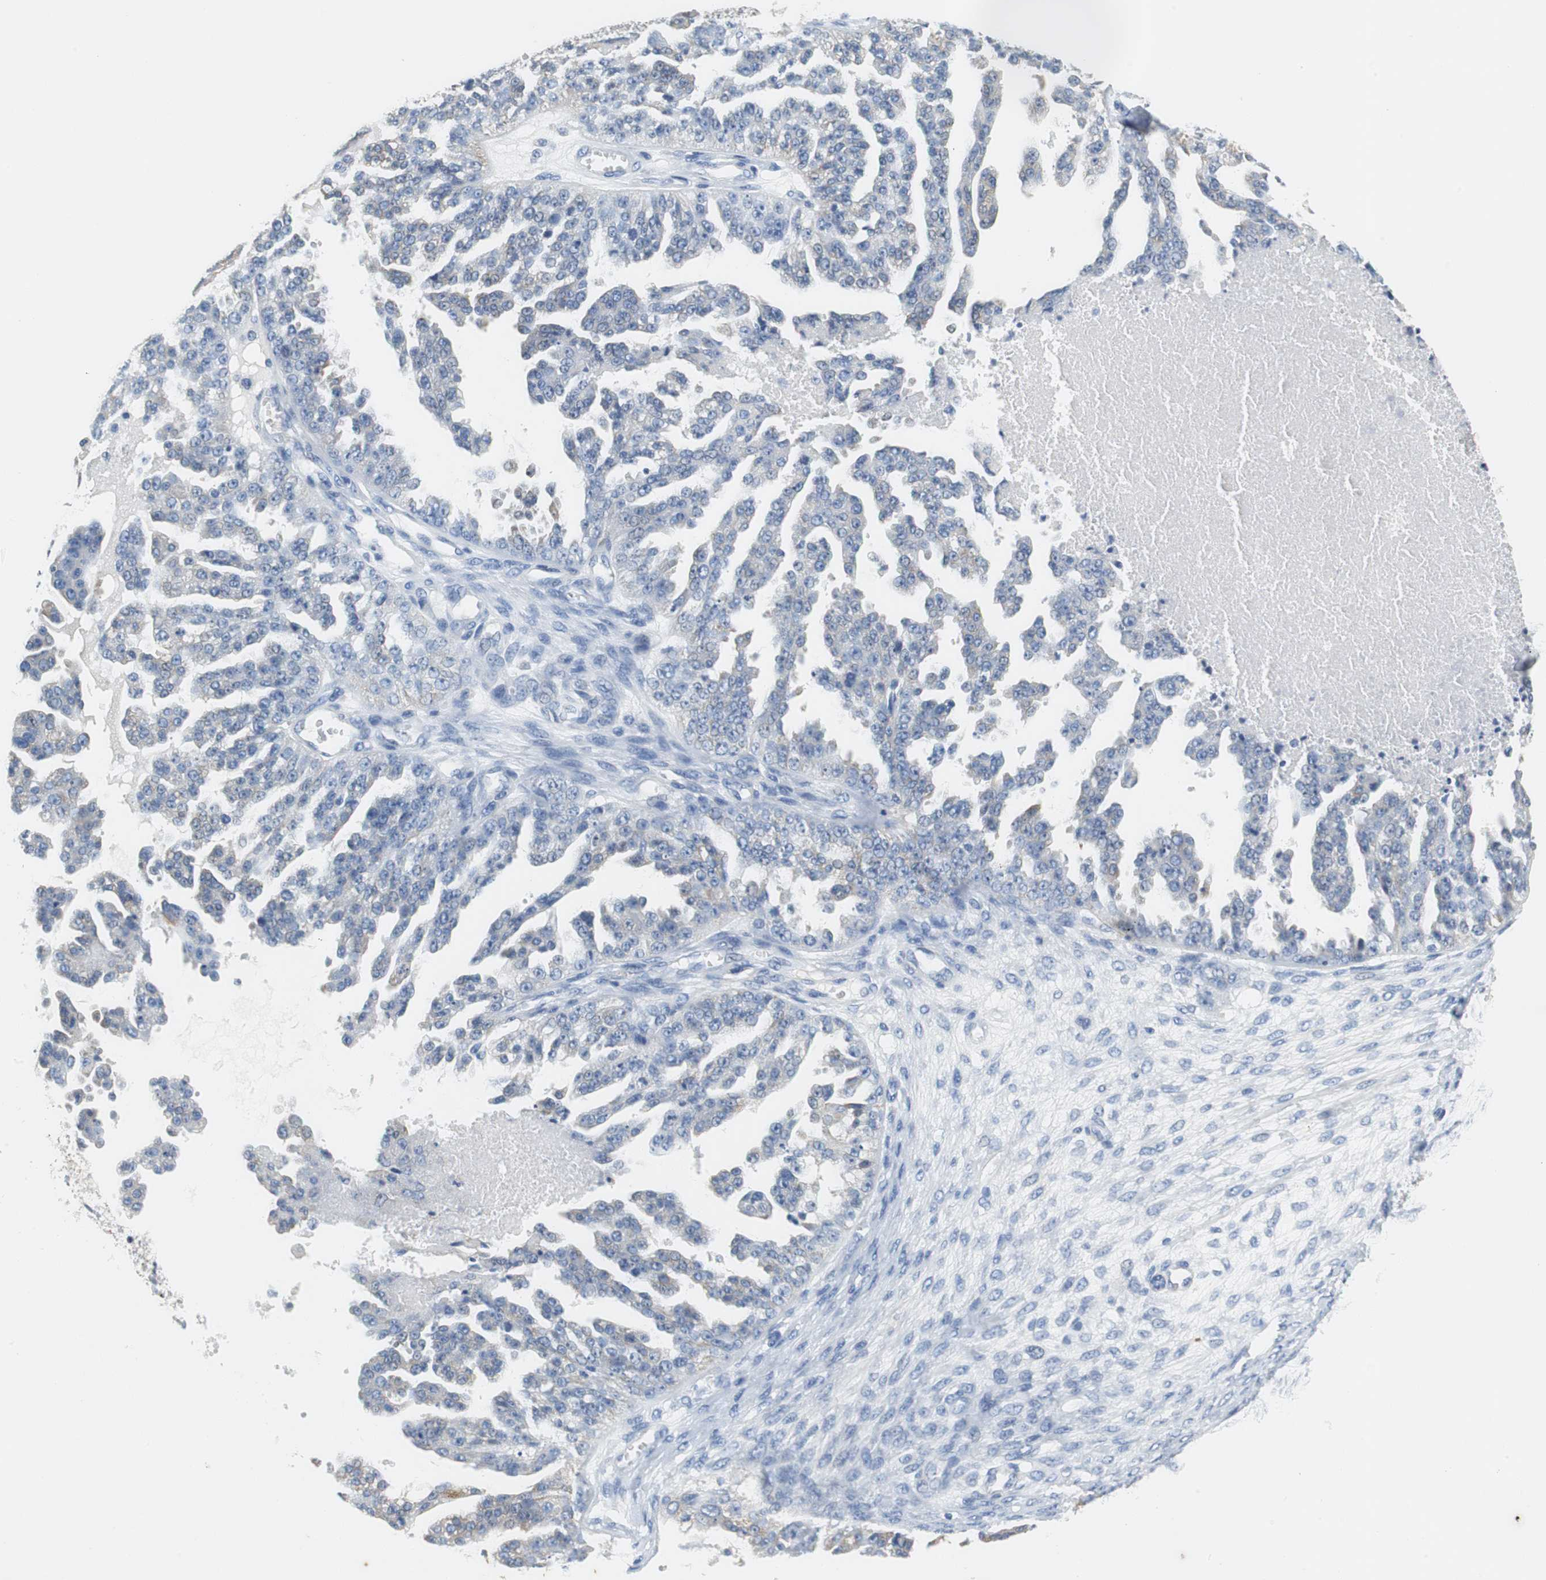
{"staining": {"intensity": "negative", "quantity": "none", "location": "none"}, "tissue": "ovarian cancer", "cell_type": "Tumor cells", "image_type": "cancer", "snomed": [{"axis": "morphology", "description": "Carcinoma, NOS"}, {"axis": "topography", "description": "Soft tissue"}, {"axis": "topography", "description": "Ovary"}], "caption": "This photomicrograph is of ovarian cancer stained with immunohistochemistry to label a protein in brown with the nuclei are counter-stained blue. There is no expression in tumor cells. (IHC, brightfield microscopy, high magnification).", "gene": "TEX264", "patient": {"sex": "female", "age": 54}}